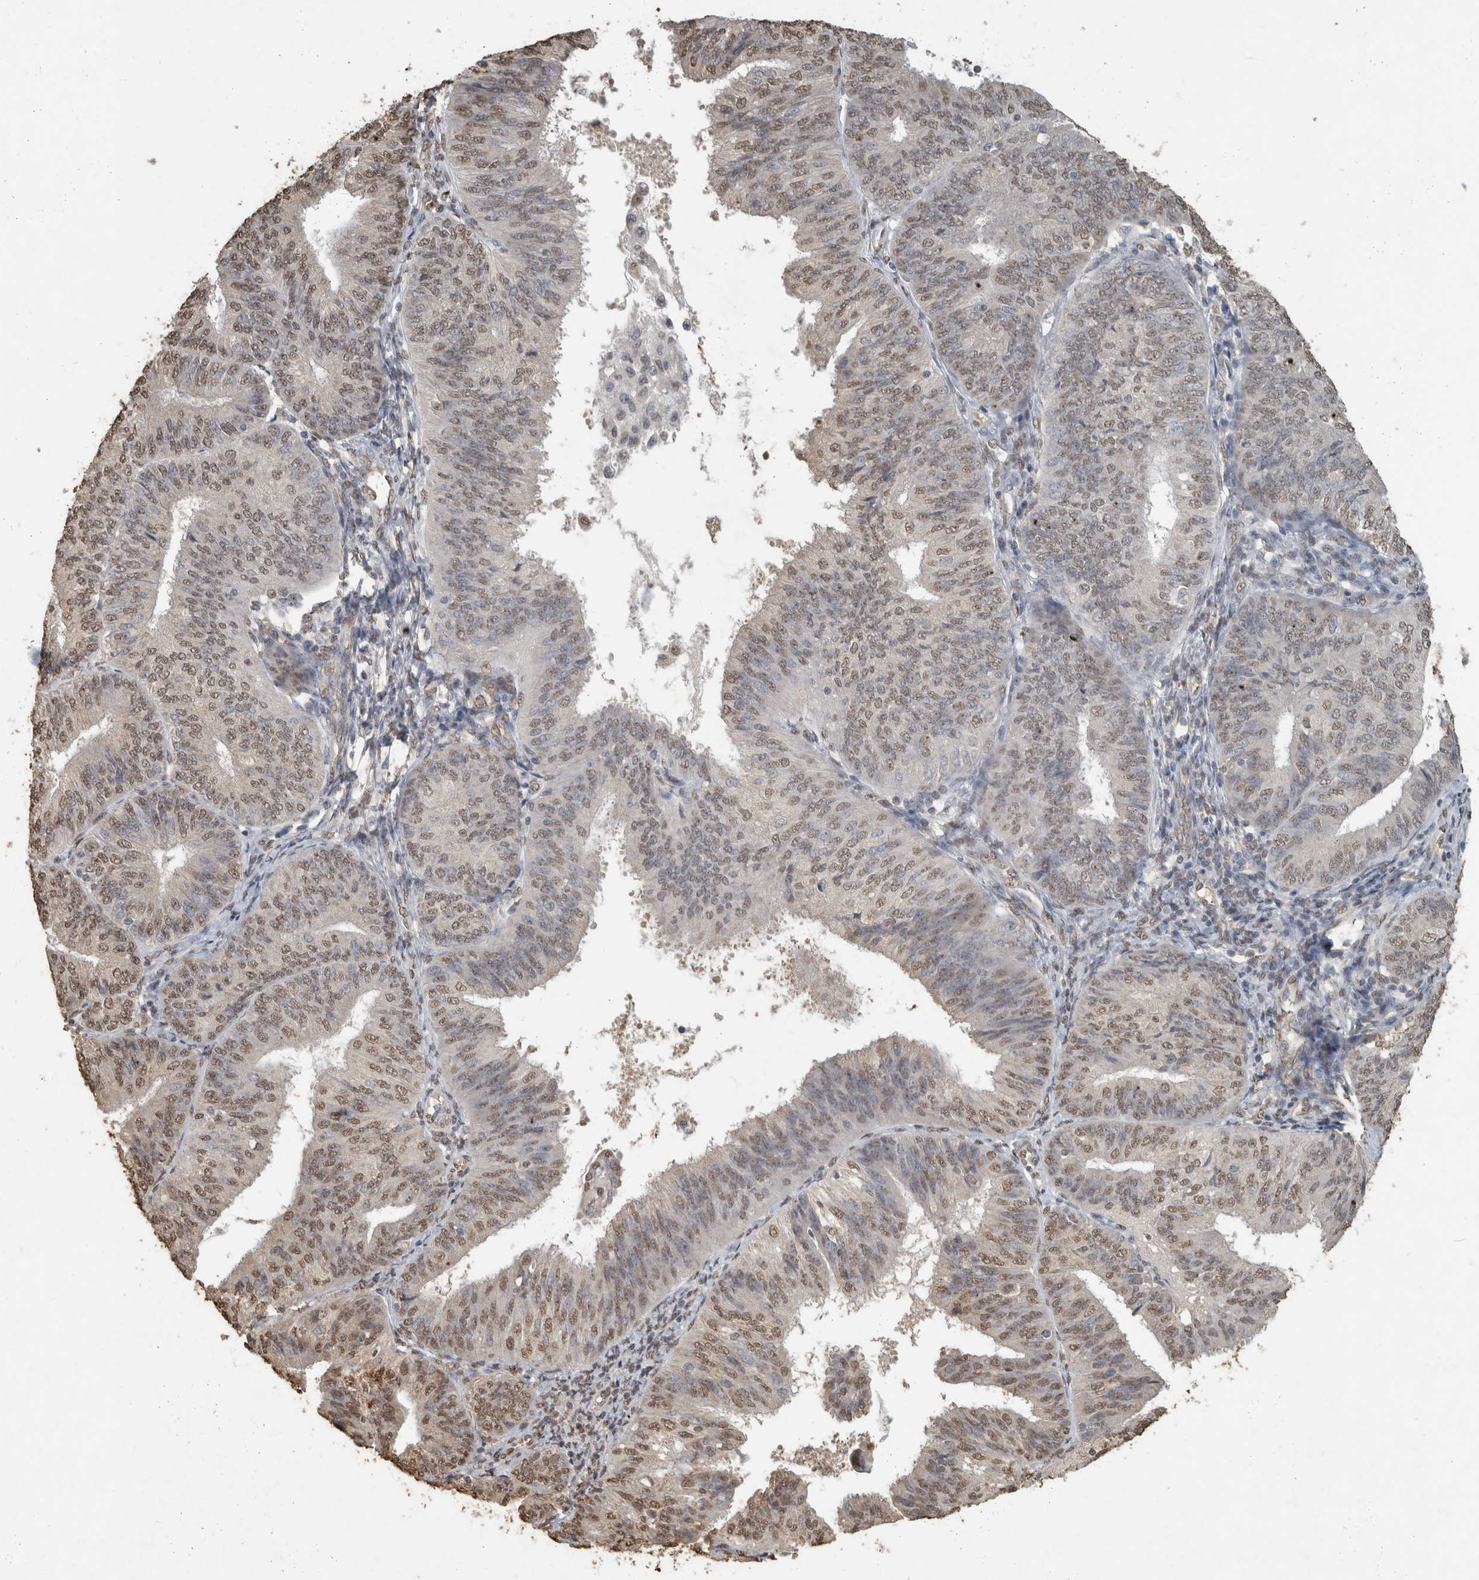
{"staining": {"intensity": "weak", "quantity": ">75%", "location": "nuclear"}, "tissue": "endometrial cancer", "cell_type": "Tumor cells", "image_type": "cancer", "snomed": [{"axis": "morphology", "description": "Adenocarcinoma, NOS"}, {"axis": "topography", "description": "Endometrium"}], "caption": "IHC photomicrograph of human endometrial adenocarcinoma stained for a protein (brown), which displays low levels of weak nuclear expression in approximately >75% of tumor cells.", "gene": "HAND2", "patient": {"sex": "female", "age": 58}}